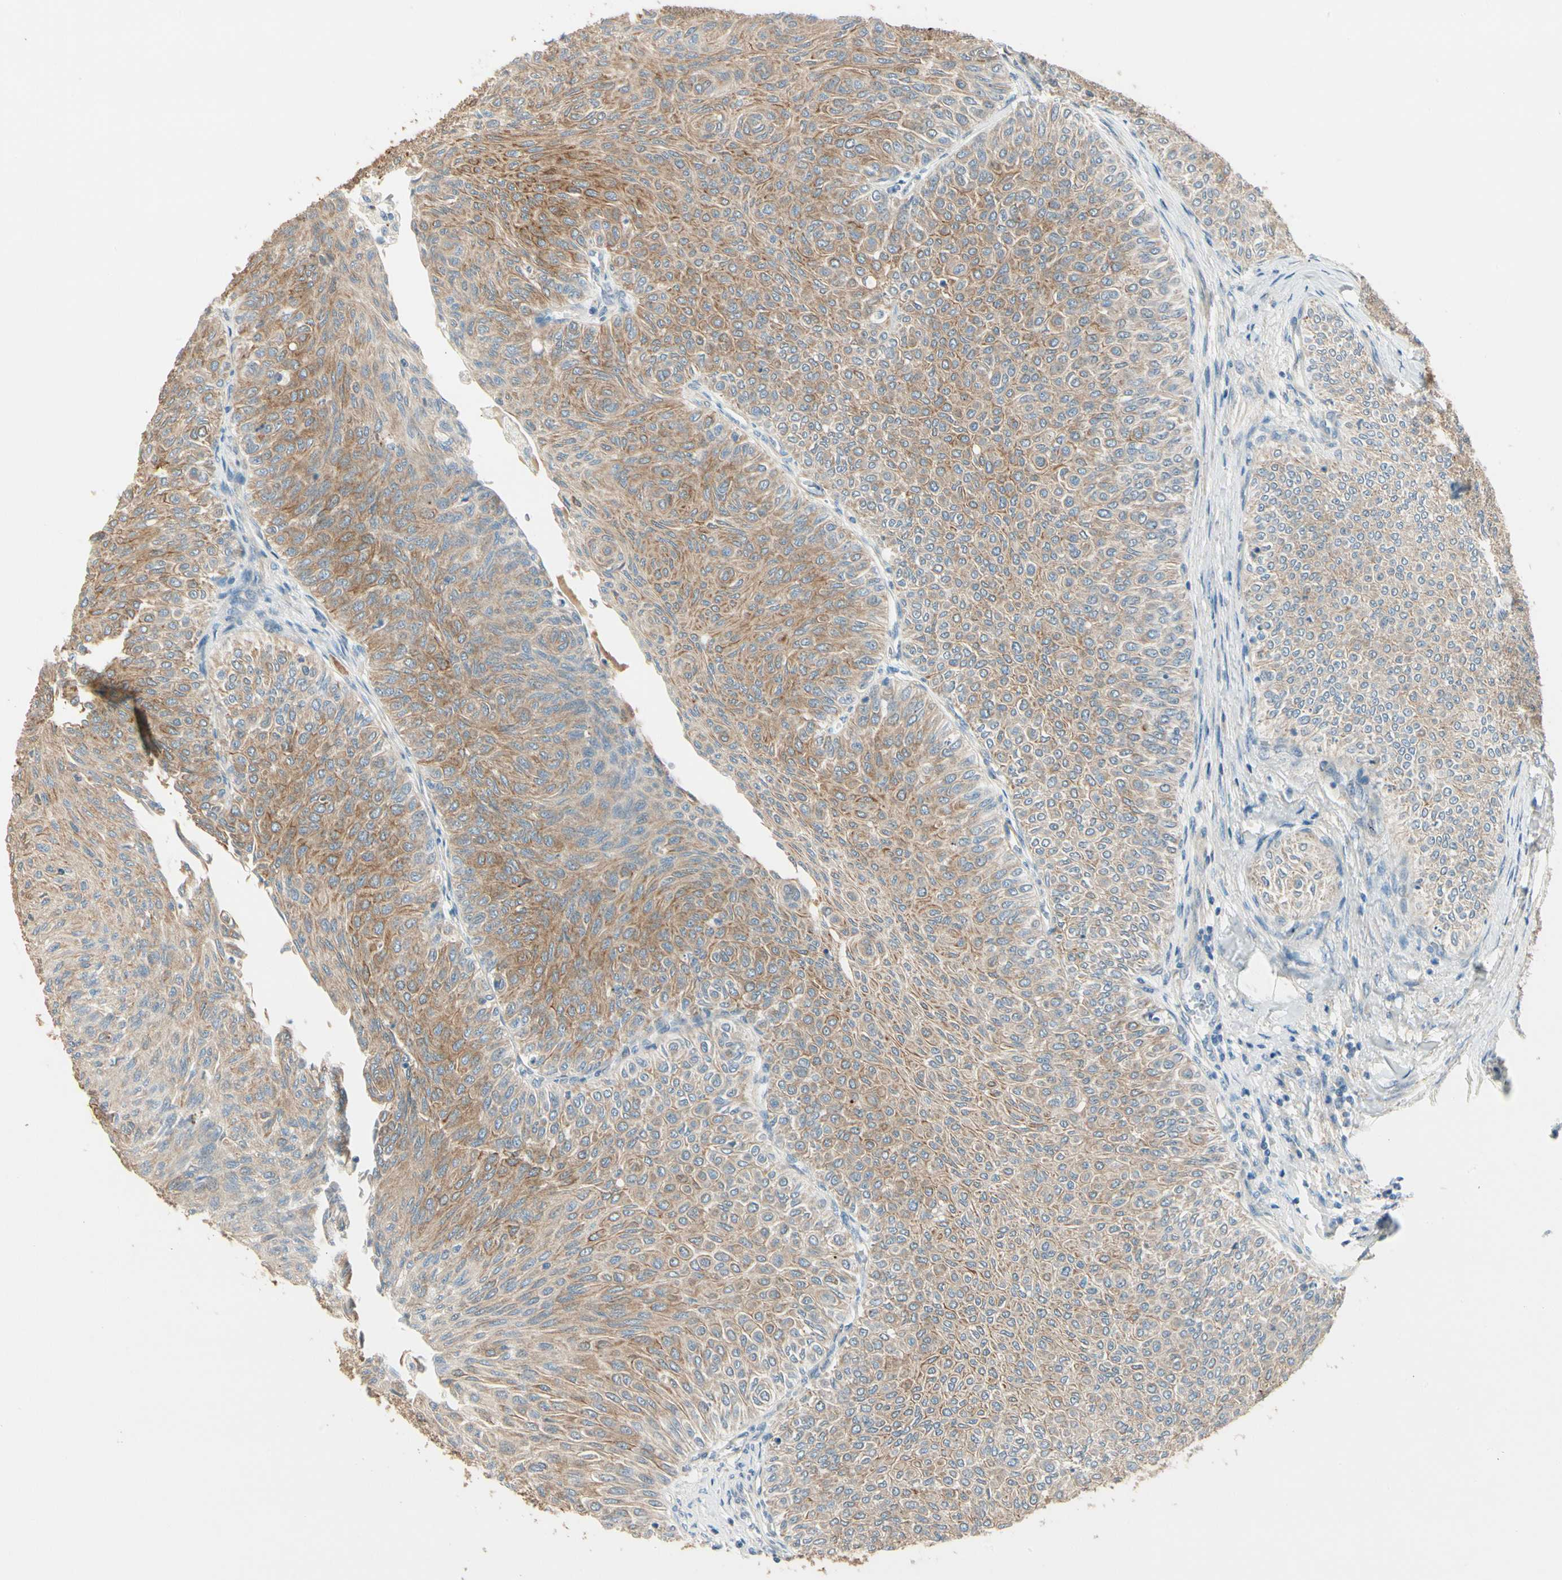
{"staining": {"intensity": "moderate", "quantity": ">75%", "location": "cytoplasmic/membranous"}, "tissue": "urothelial cancer", "cell_type": "Tumor cells", "image_type": "cancer", "snomed": [{"axis": "morphology", "description": "Urothelial carcinoma, Low grade"}, {"axis": "topography", "description": "Urinary bladder"}], "caption": "Immunohistochemical staining of low-grade urothelial carcinoma demonstrates medium levels of moderate cytoplasmic/membranous protein expression in approximately >75% of tumor cells. (IHC, brightfield microscopy, high magnification).", "gene": "DUSP12", "patient": {"sex": "male", "age": 78}}